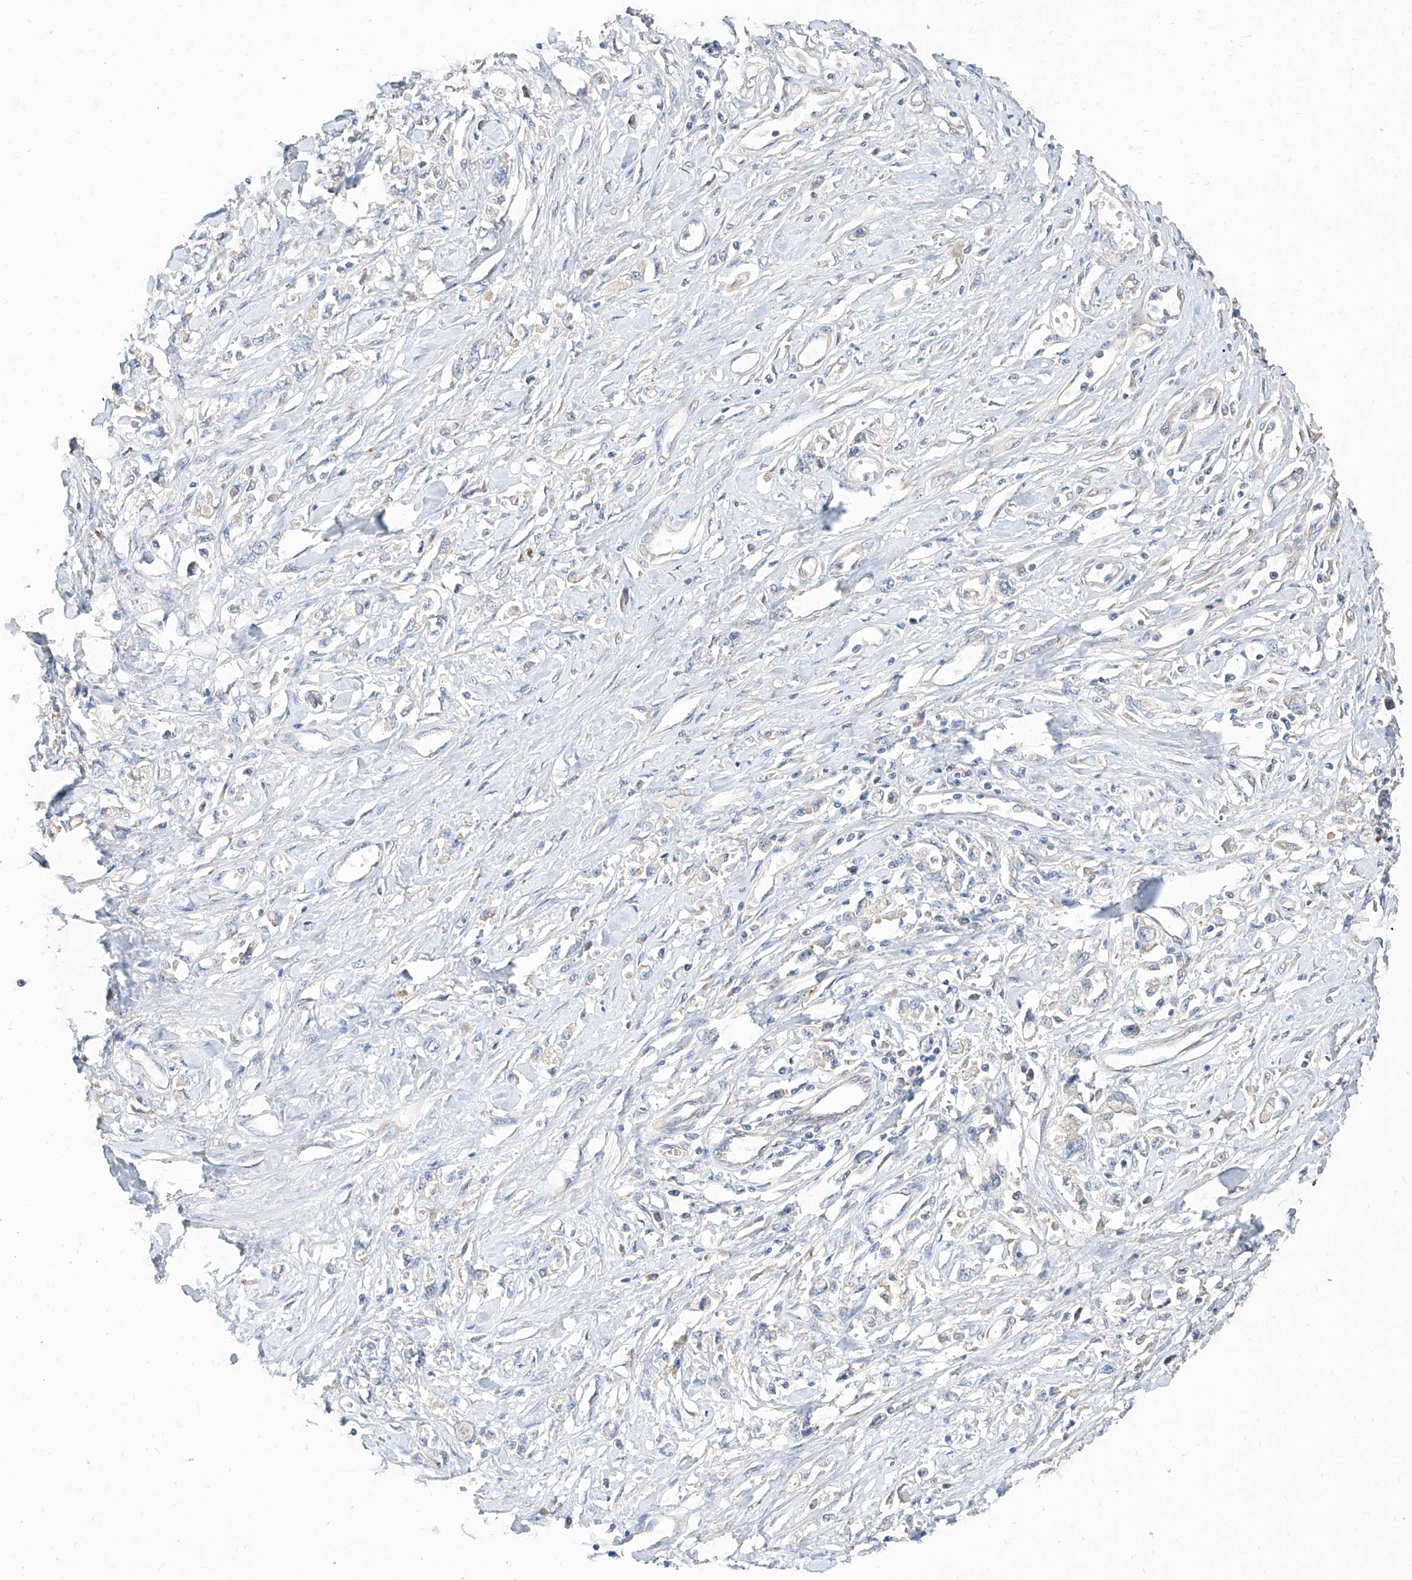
{"staining": {"intensity": "negative", "quantity": "none", "location": "none"}, "tissue": "stomach cancer", "cell_type": "Tumor cells", "image_type": "cancer", "snomed": [{"axis": "morphology", "description": "Adenocarcinoma, NOS"}, {"axis": "topography", "description": "Stomach"}], "caption": "IHC micrograph of neoplastic tissue: human stomach cancer stained with DAB displays no significant protein expression in tumor cells.", "gene": "DIRAS3", "patient": {"sex": "female", "age": 76}}